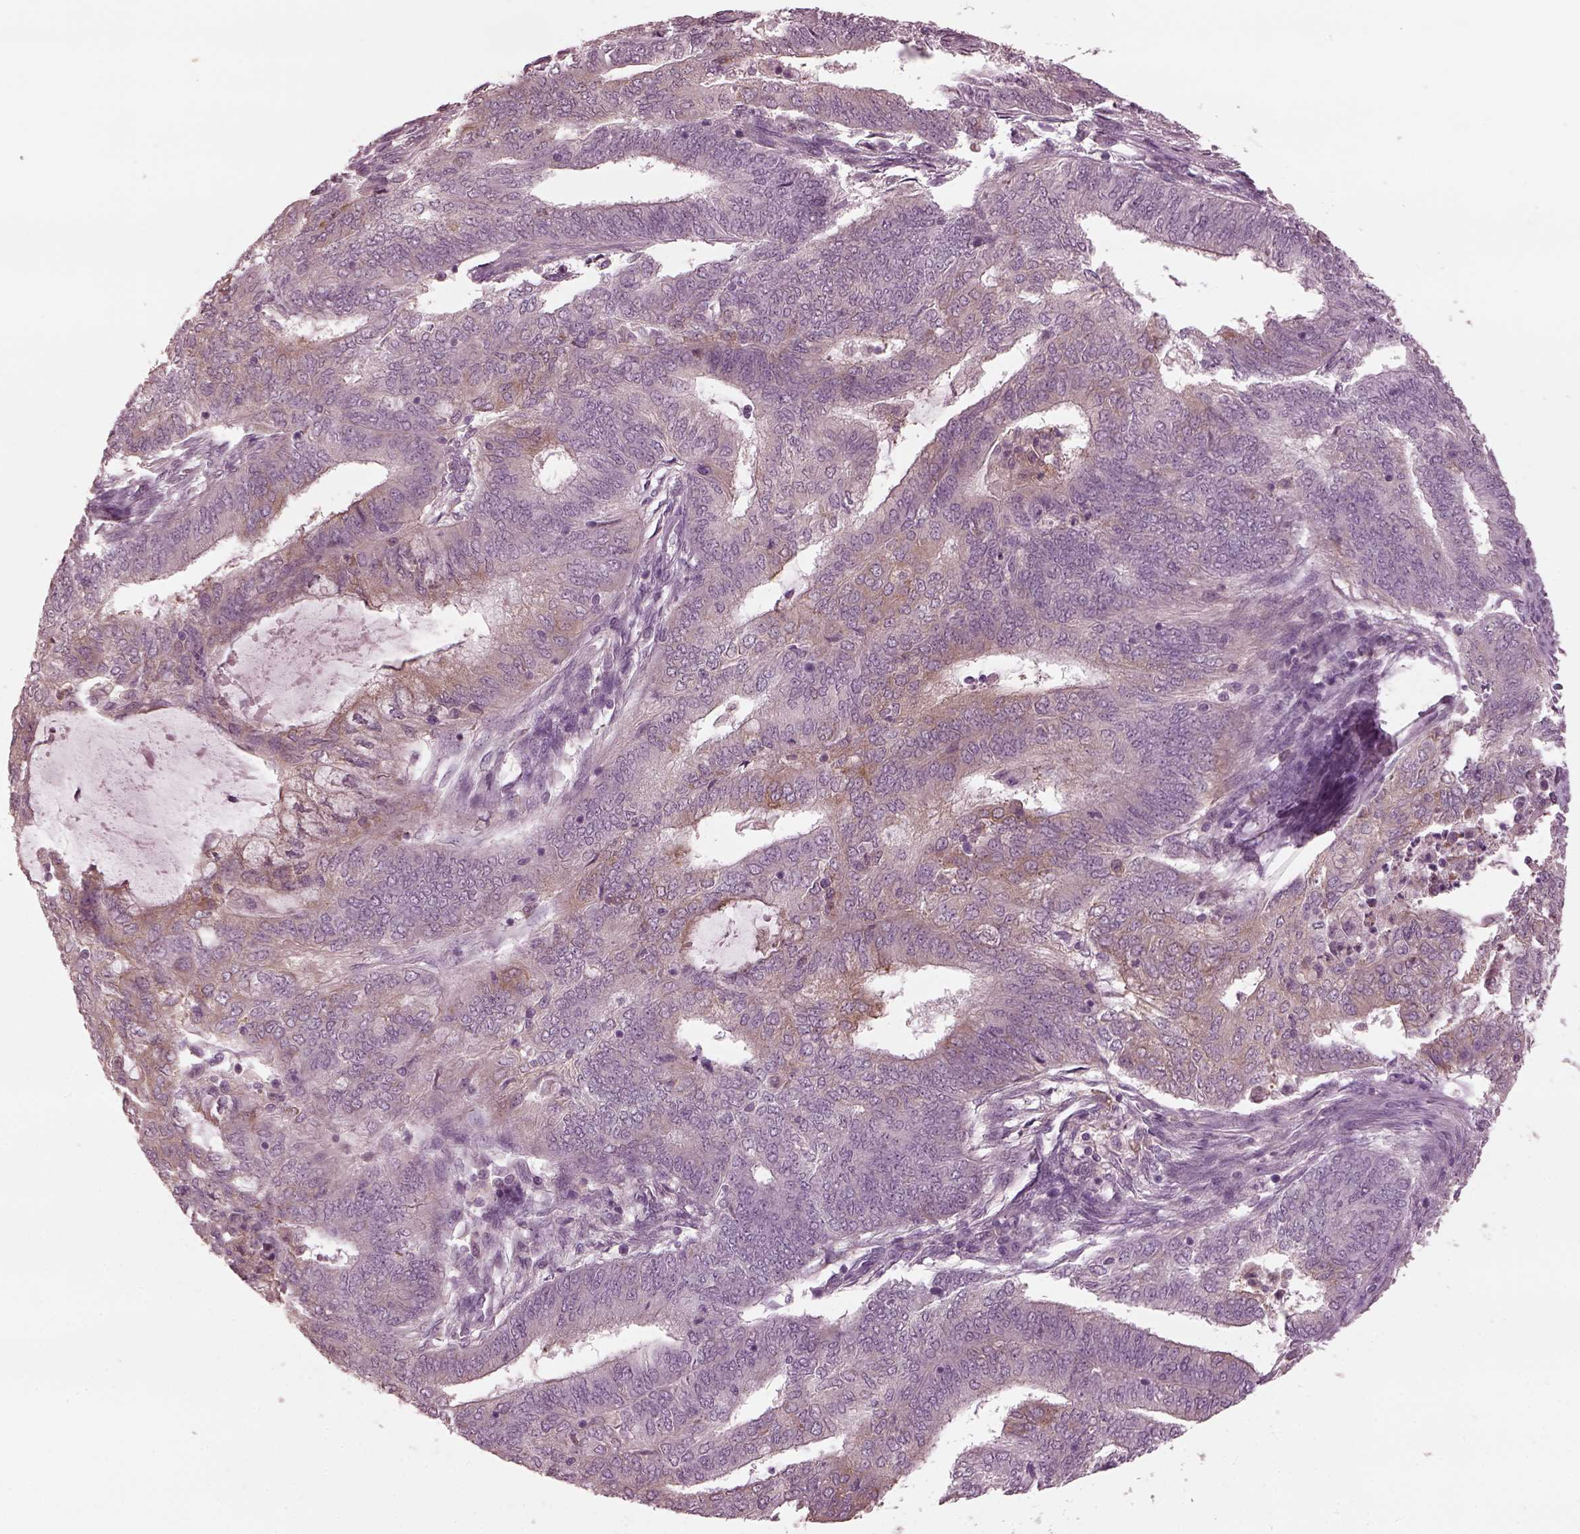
{"staining": {"intensity": "weak", "quantity": "<25%", "location": "cytoplasmic/membranous"}, "tissue": "endometrial cancer", "cell_type": "Tumor cells", "image_type": "cancer", "snomed": [{"axis": "morphology", "description": "Adenocarcinoma, NOS"}, {"axis": "topography", "description": "Endometrium"}], "caption": "The histopathology image demonstrates no significant expression in tumor cells of endometrial cancer (adenocarcinoma).", "gene": "PSTPIP2", "patient": {"sex": "female", "age": 62}}